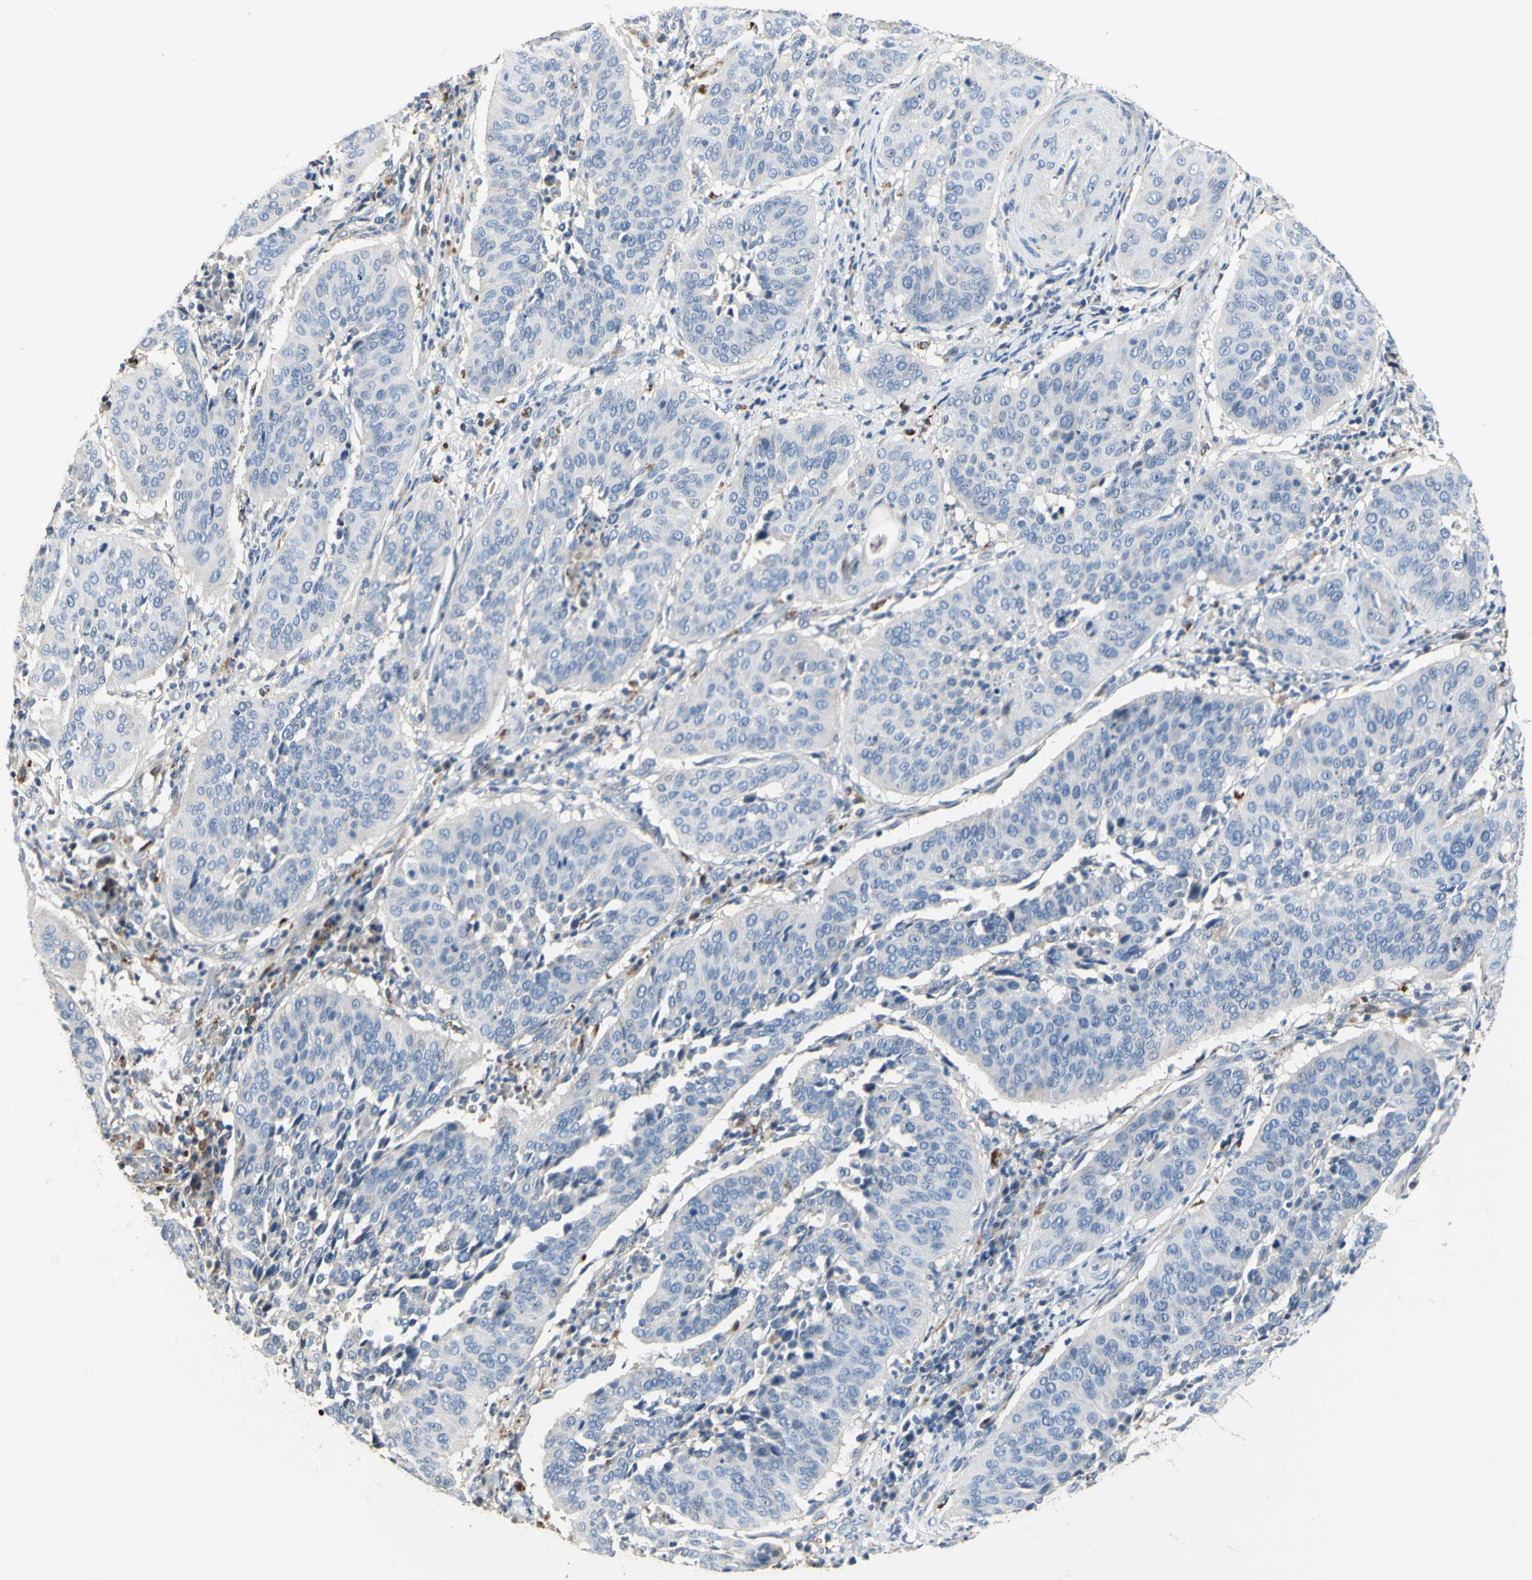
{"staining": {"intensity": "negative", "quantity": "none", "location": "none"}, "tissue": "cervical cancer", "cell_type": "Tumor cells", "image_type": "cancer", "snomed": [{"axis": "morphology", "description": "Normal tissue, NOS"}, {"axis": "morphology", "description": "Squamous cell carcinoma, NOS"}, {"axis": "topography", "description": "Cervix"}], "caption": "High magnification brightfield microscopy of cervical squamous cell carcinoma stained with DAB (brown) and counterstained with hematoxylin (blue): tumor cells show no significant expression.", "gene": "CDON", "patient": {"sex": "female", "age": 39}}